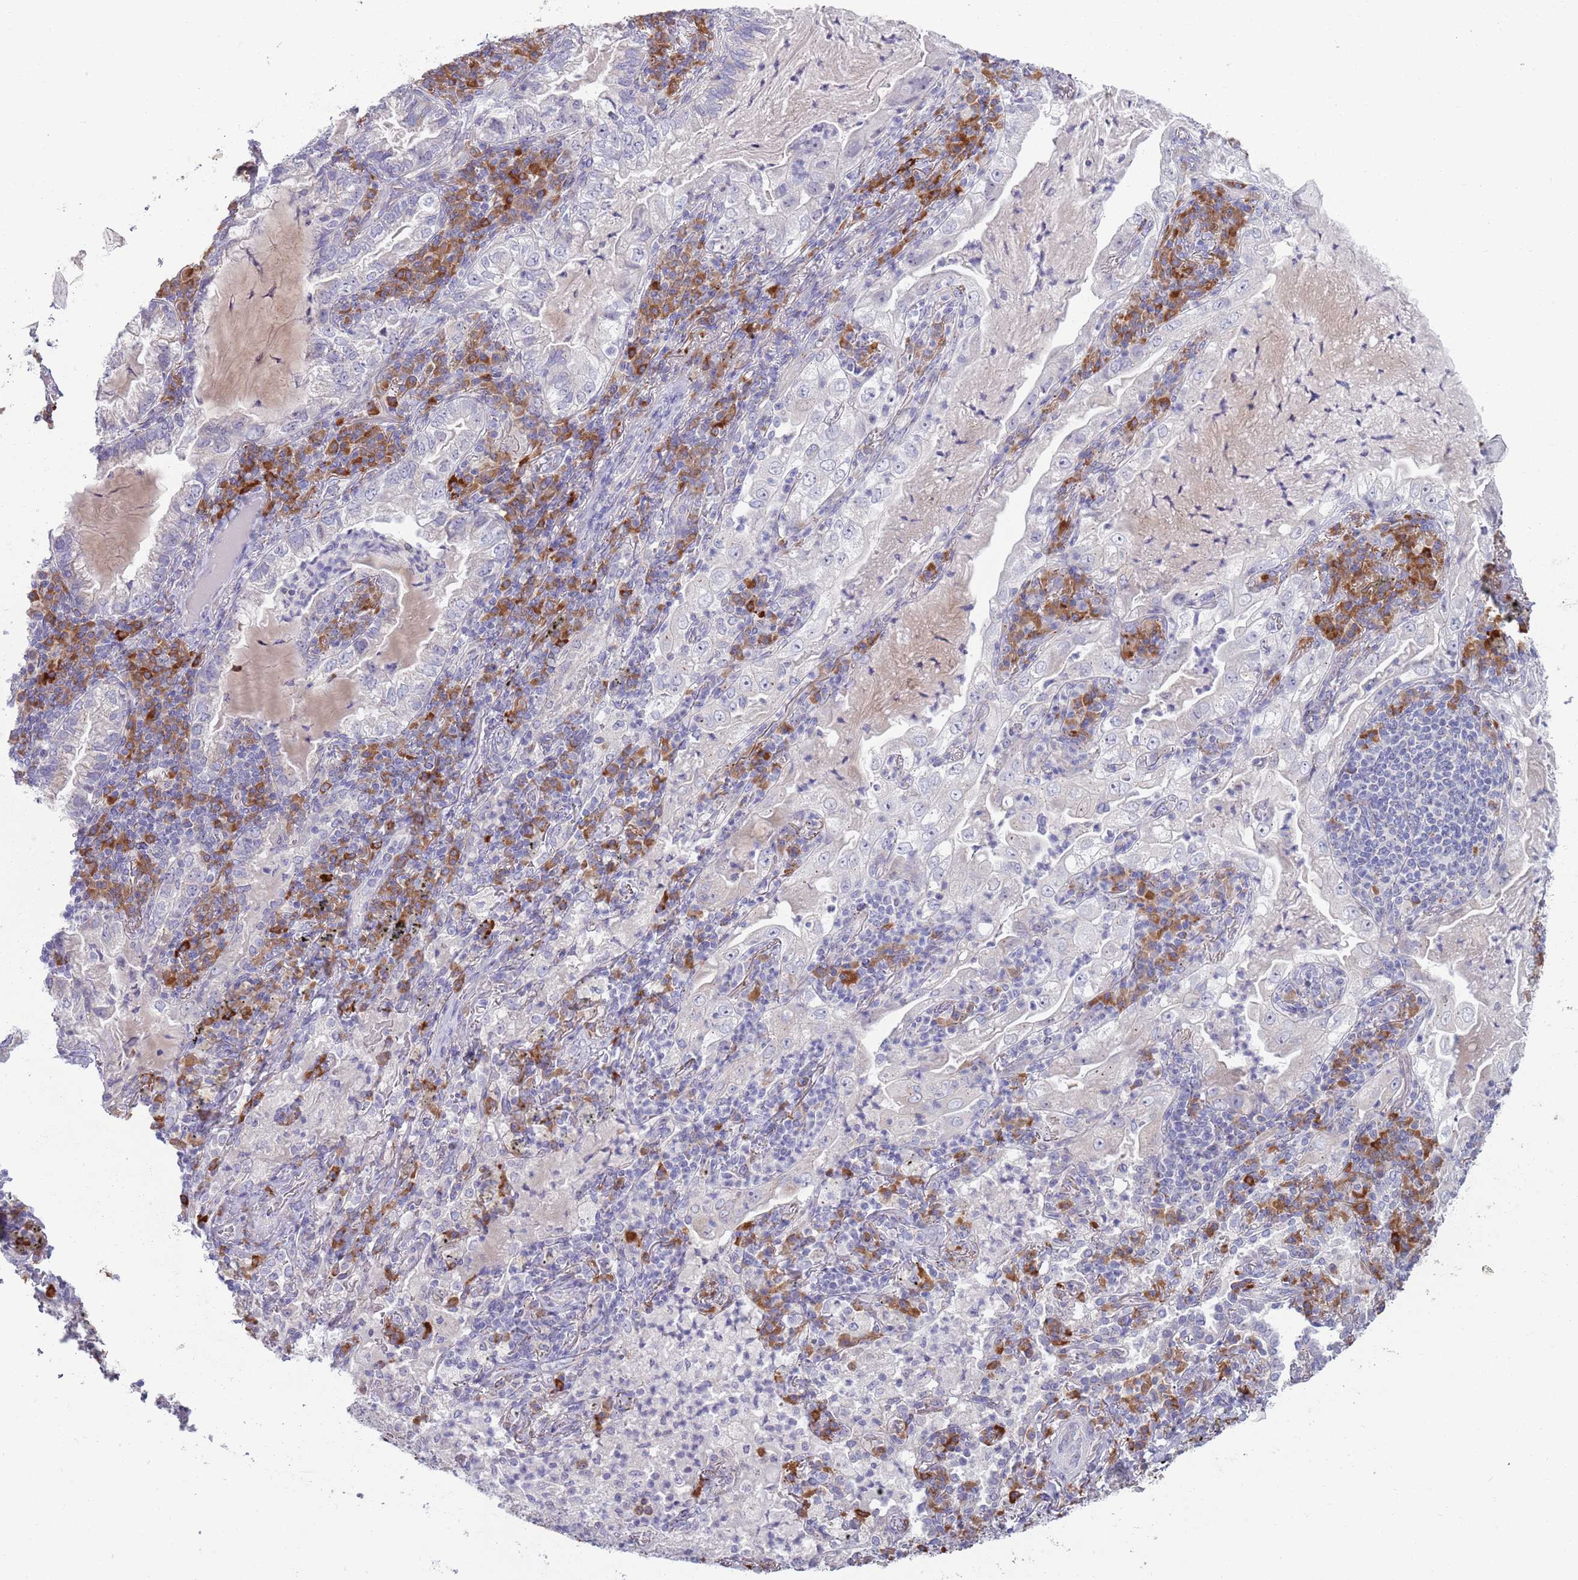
{"staining": {"intensity": "negative", "quantity": "none", "location": "none"}, "tissue": "lung cancer", "cell_type": "Tumor cells", "image_type": "cancer", "snomed": [{"axis": "morphology", "description": "Adenocarcinoma, NOS"}, {"axis": "topography", "description": "Lung"}], "caption": "The micrograph displays no staining of tumor cells in lung adenocarcinoma.", "gene": "LTB", "patient": {"sex": "female", "age": 73}}